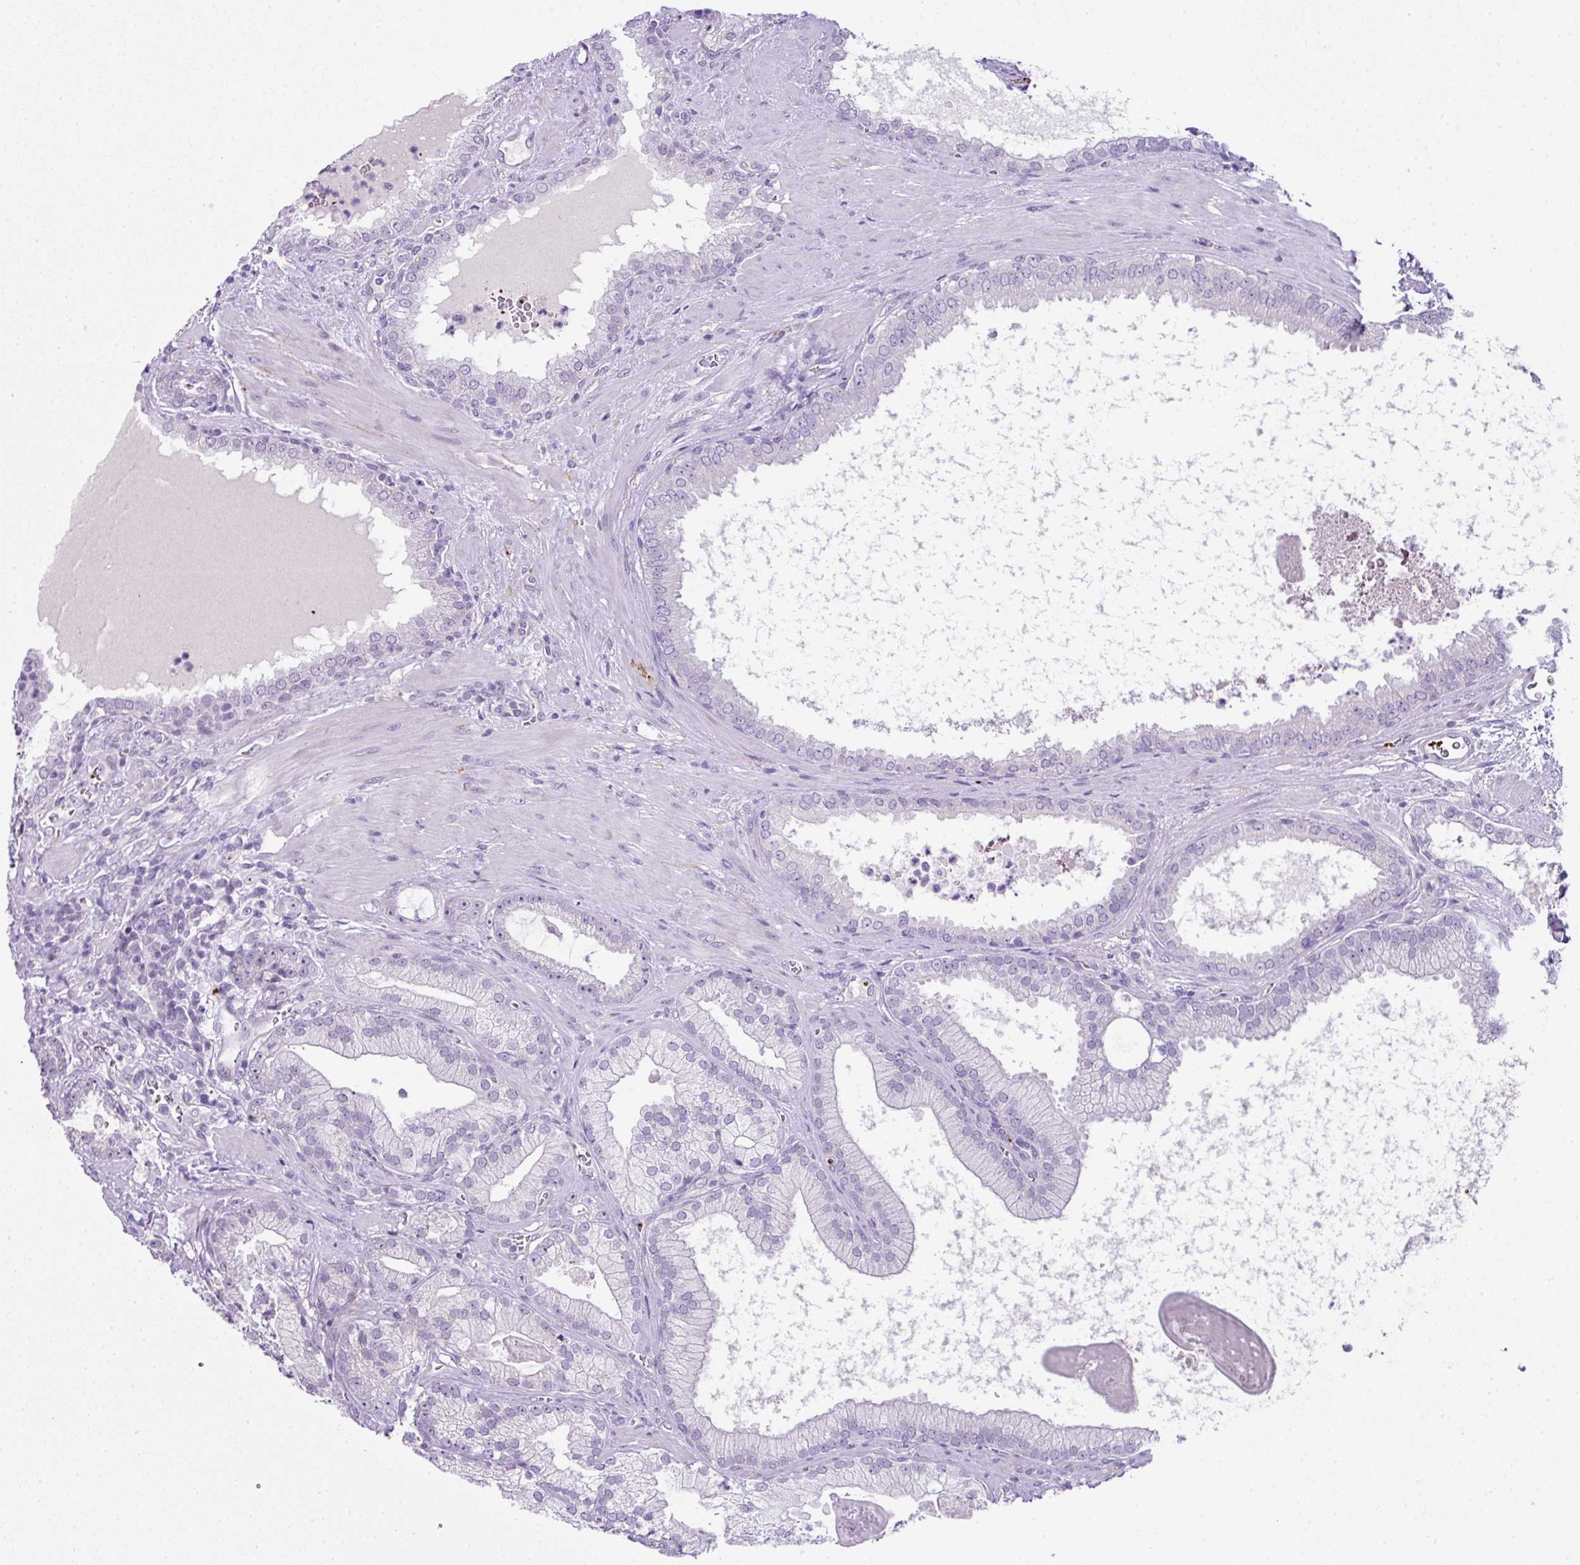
{"staining": {"intensity": "negative", "quantity": "none", "location": "none"}, "tissue": "prostate cancer", "cell_type": "Tumor cells", "image_type": "cancer", "snomed": [{"axis": "morphology", "description": "Adenocarcinoma, High grade"}, {"axis": "topography", "description": "Prostate"}], "caption": "IHC image of human prostate cancer stained for a protein (brown), which demonstrates no positivity in tumor cells.", "gene": "CMTM5", "patient": {"sex": "male", "age": 68}}